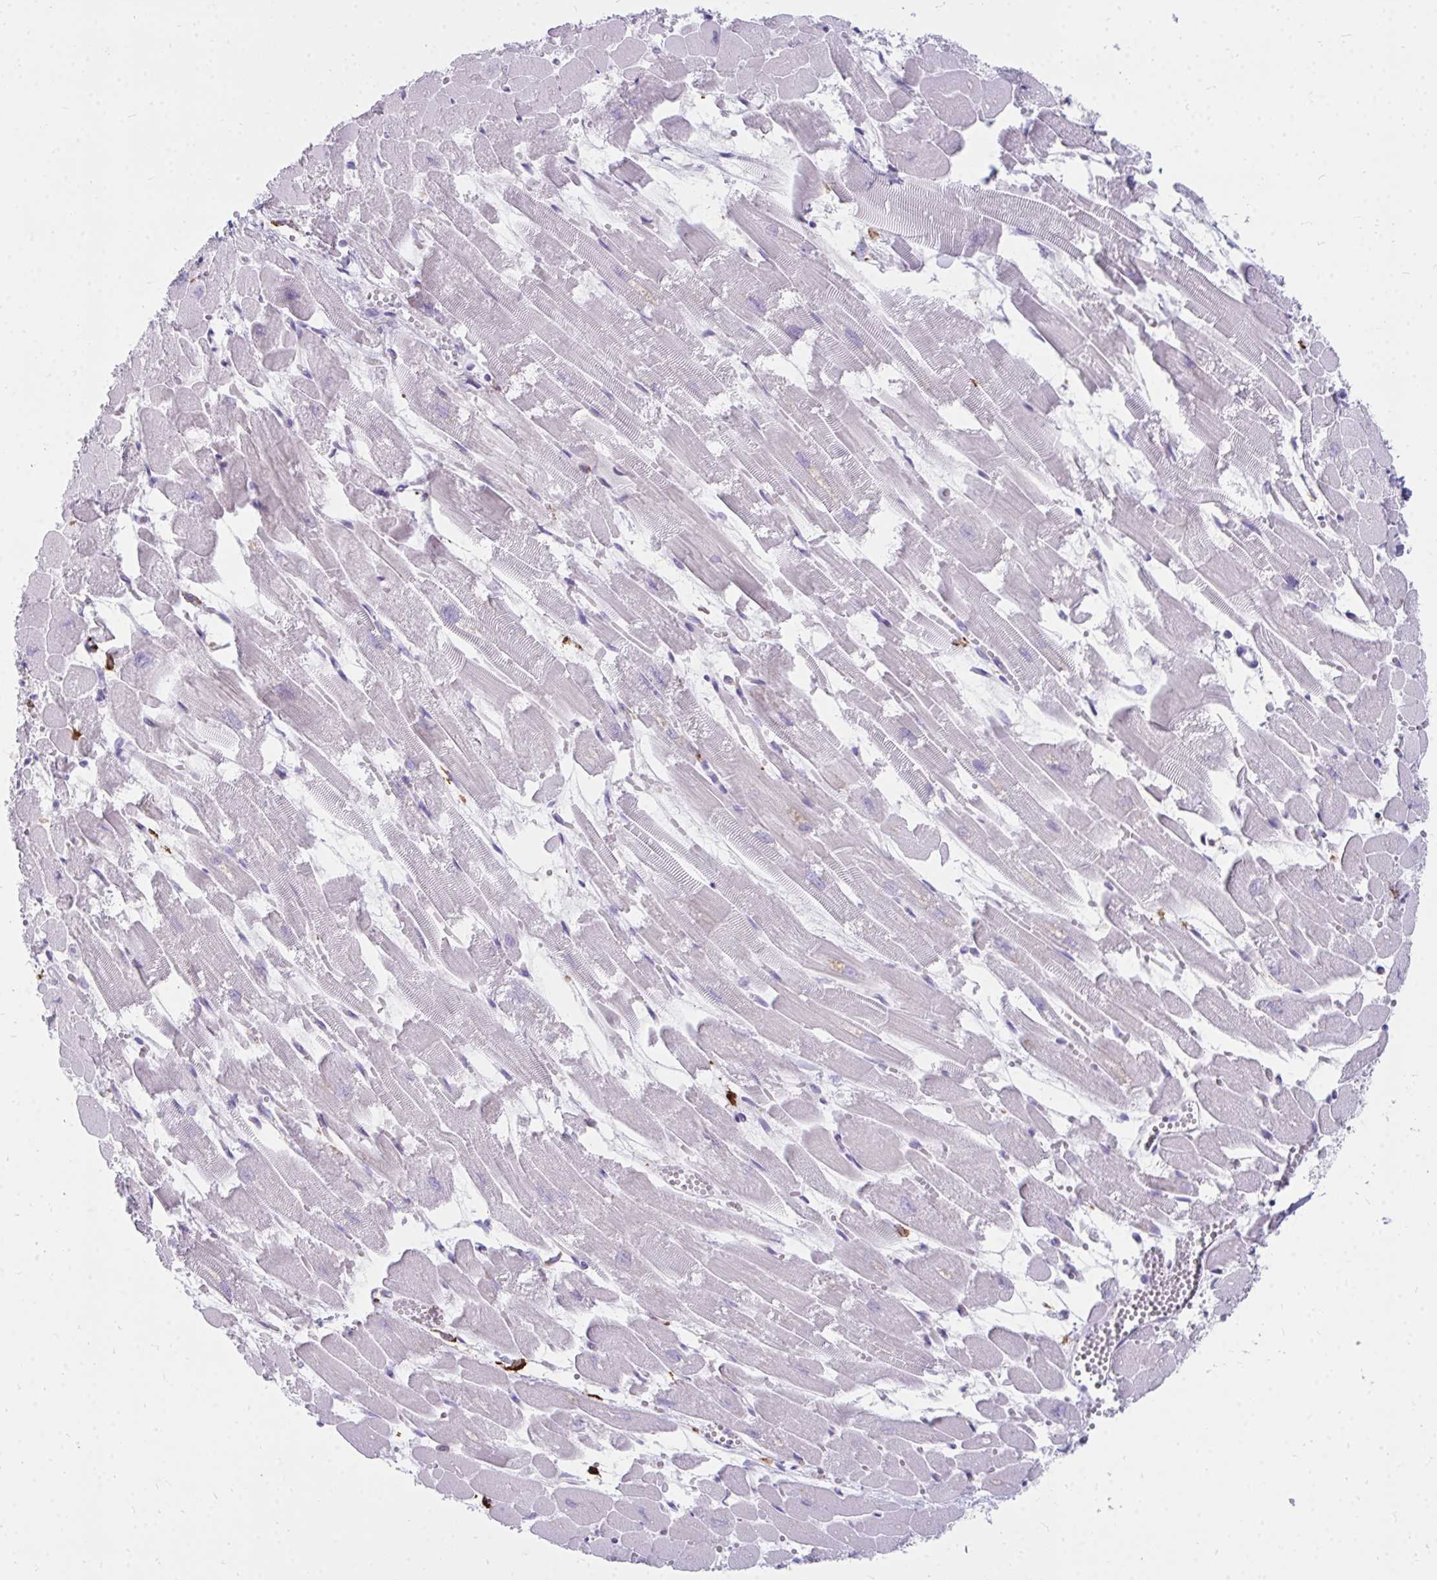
{"staining": {"intensity": "negative", "quantity": "none", "location": "none"}, "tissue": "heart muscle", "cell_type": "Cardiomyocytes", "image_type": "normal", "snomed": [{"axis": "morphology", "description": "Normal tissue, NOS"}, {"axis": "topography", "description": "Heart"}], "caption": "Immunohistochemistry (IHC) photomicrograph of benign human heart muscle stained for a protein (brown), which exhibits no staining in cardiomyocytes.", "gene": "CD163", "patient": {"sex": "female", "age": 52}}